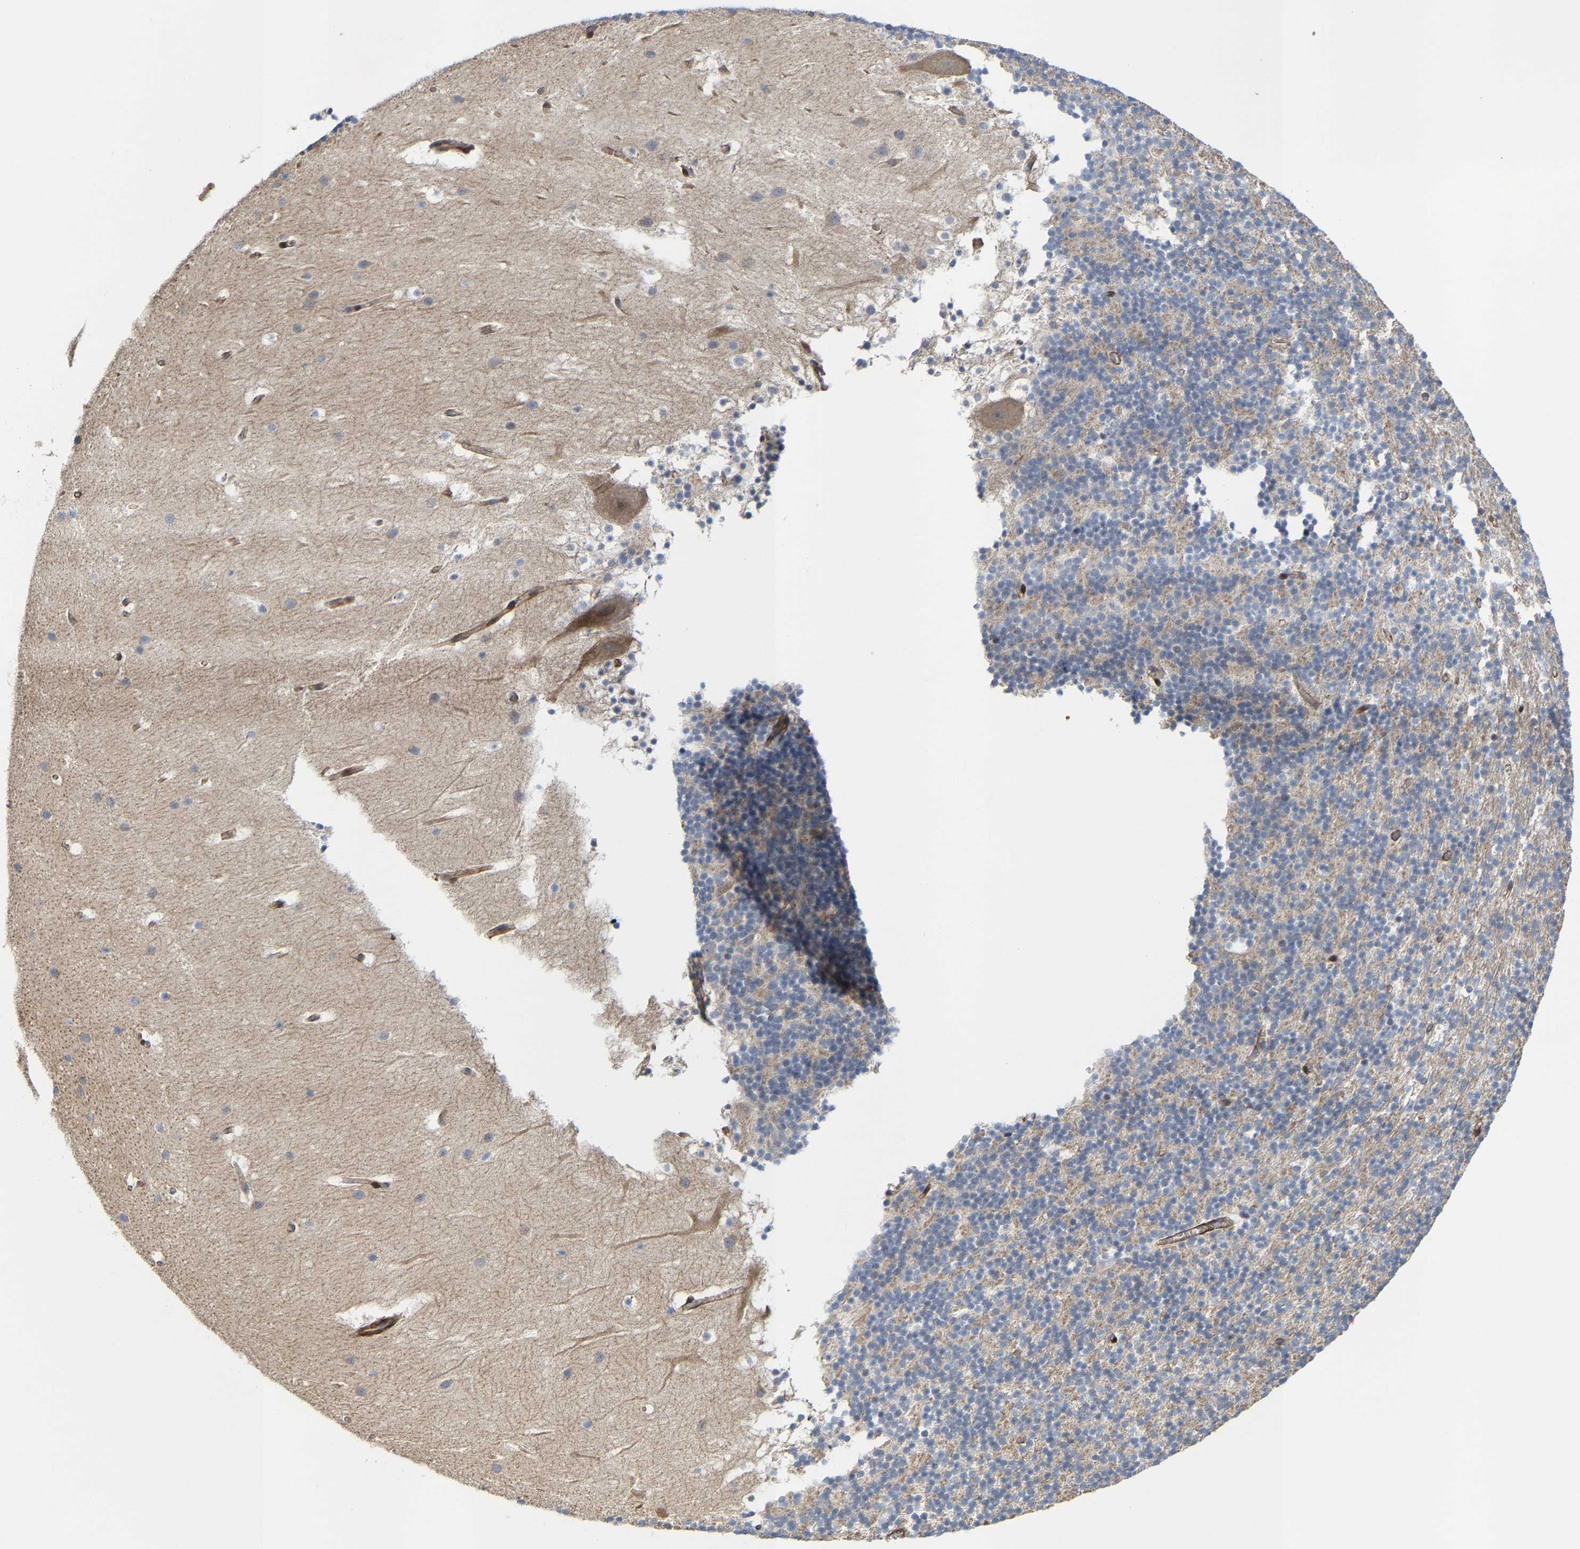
{"staining": {"intensity": "negative", "quantity": "none", "location": "none"}, "tissue": "cerebellum", "cell_type": "Cells in granular layer", "image_type": "normal", "snomed": [{"axis": "morphology", "description": "Normal tissue, NOS"}, {"axis": "topography", "description": "Cerebellum"}], "caption": "The image shows no staining of cells in granular layer in benign cerebellum.", "gene": "TGFB1I1", "patient": {"sex": "male", "age": 45}}